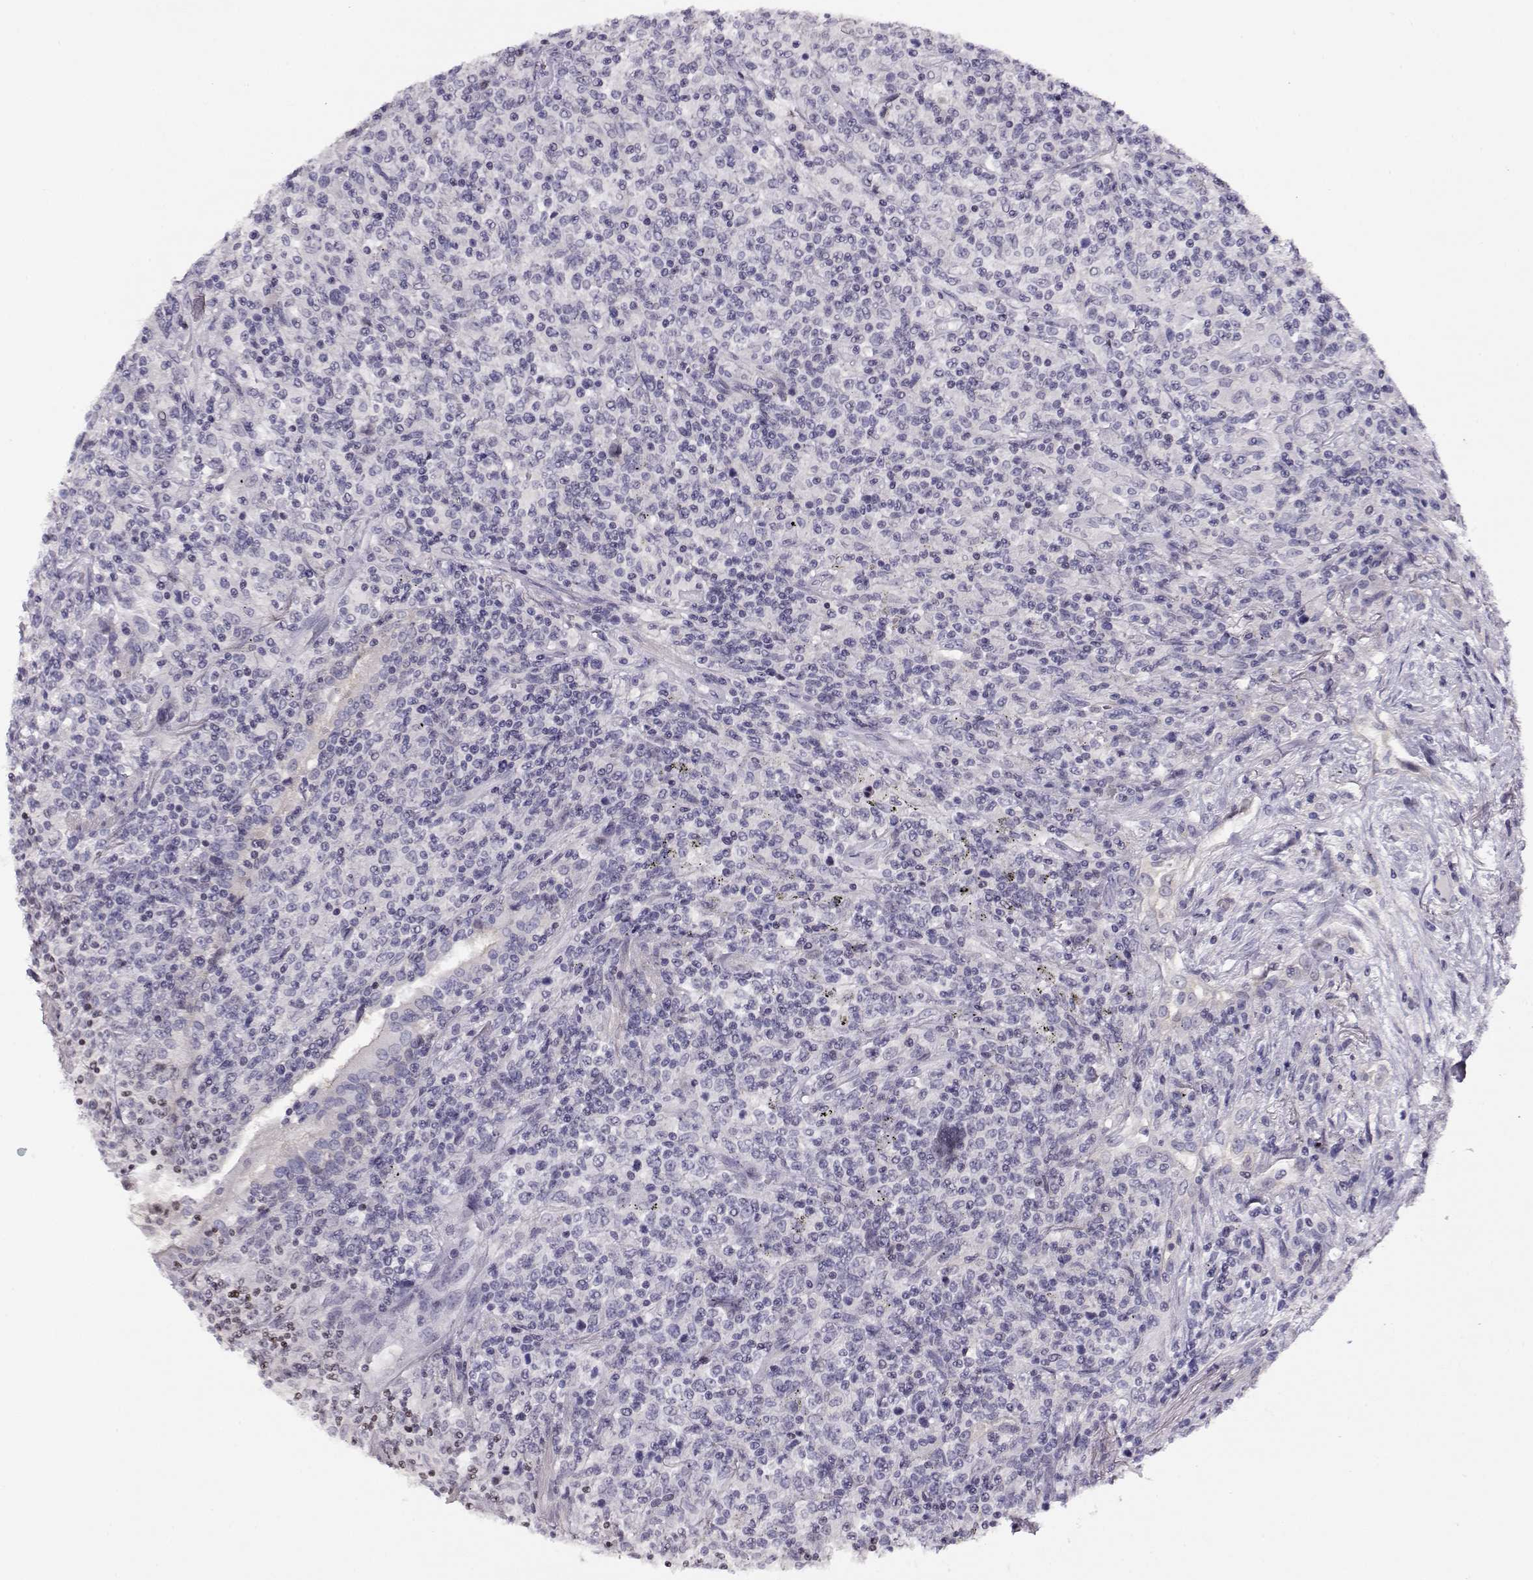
{"staining": {"intensity": "negative", "quantity": "none", "location": "none"}, "tissue": "lymphoma", "cell_type": "Tumor cells", "image_type": "cancer", "snomed": [{"axis": "morphology", "description": "Malignant lymphoma, non-Hodgkin's type, High grade"}, {"axis": "topography", "description": "Lung"}], "caption": "Malignant lymphoma, non-Hodgkin's type (high-grade) was stained to show a protein in brown. There is no significant staining in tumor cells. (Immunohistochemistry (ihc), brightfield microscopy, high magnification).", "gene": "CRX", "patient": {"sex": "male", "age": 79}}